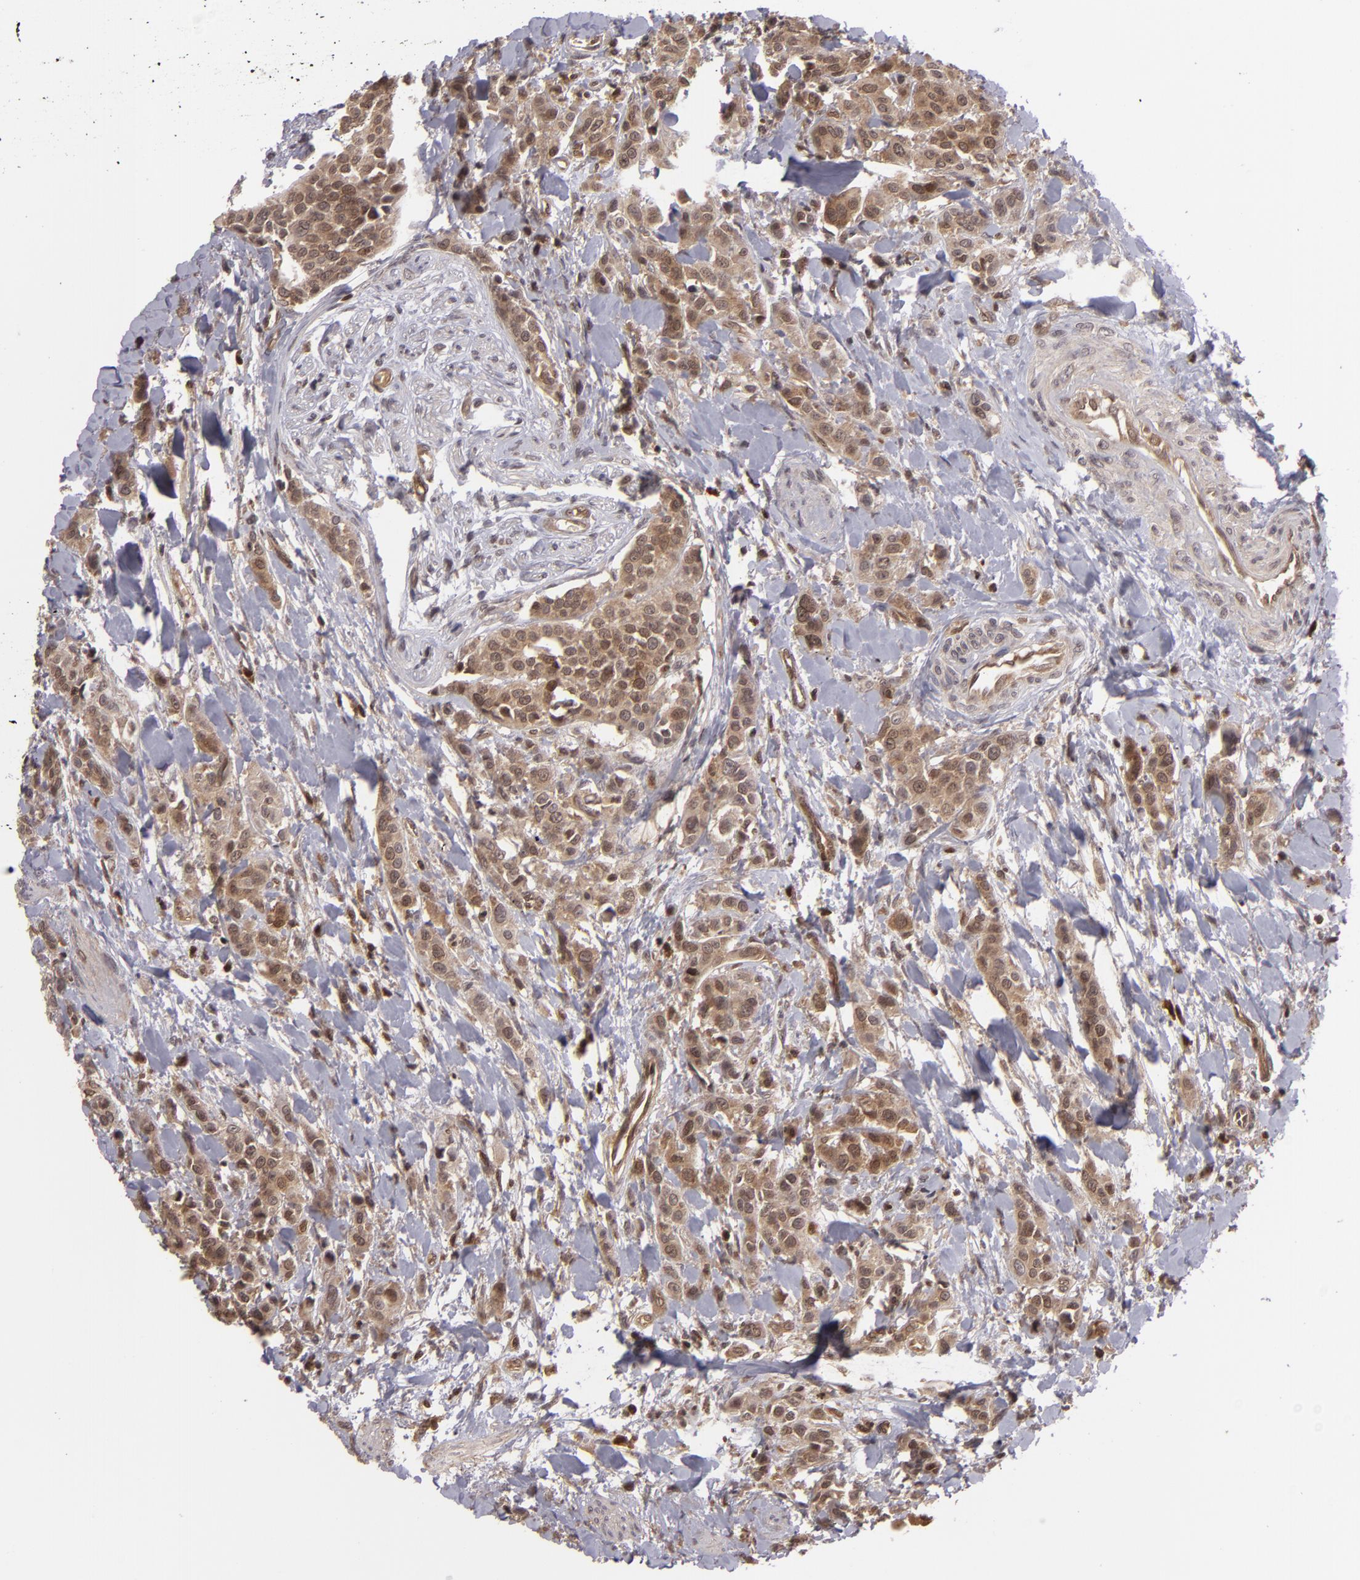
{"staining": {"intensity": "weak", "quantity": ">75%", "location": "cytoplasmic/membranous"}, "tissue": "urothelial cancer", "cell_type": "Tumor cells", "image_type": "cancer", "snomed": [{"axis": "morphology", "description": "Urothelial carcinoma, High grade"}, {"axis": "topography", "description": "Urinary bladder"}], "caption": "A histopathology image showing weak cytoplasmic/membranous staining in about >75% of tumor cells in urothelial cancer, as visualized by brown immunohistochemical staining.", "gene": "ZBTB33", "patient": {"sex": "male", "age": 56}}